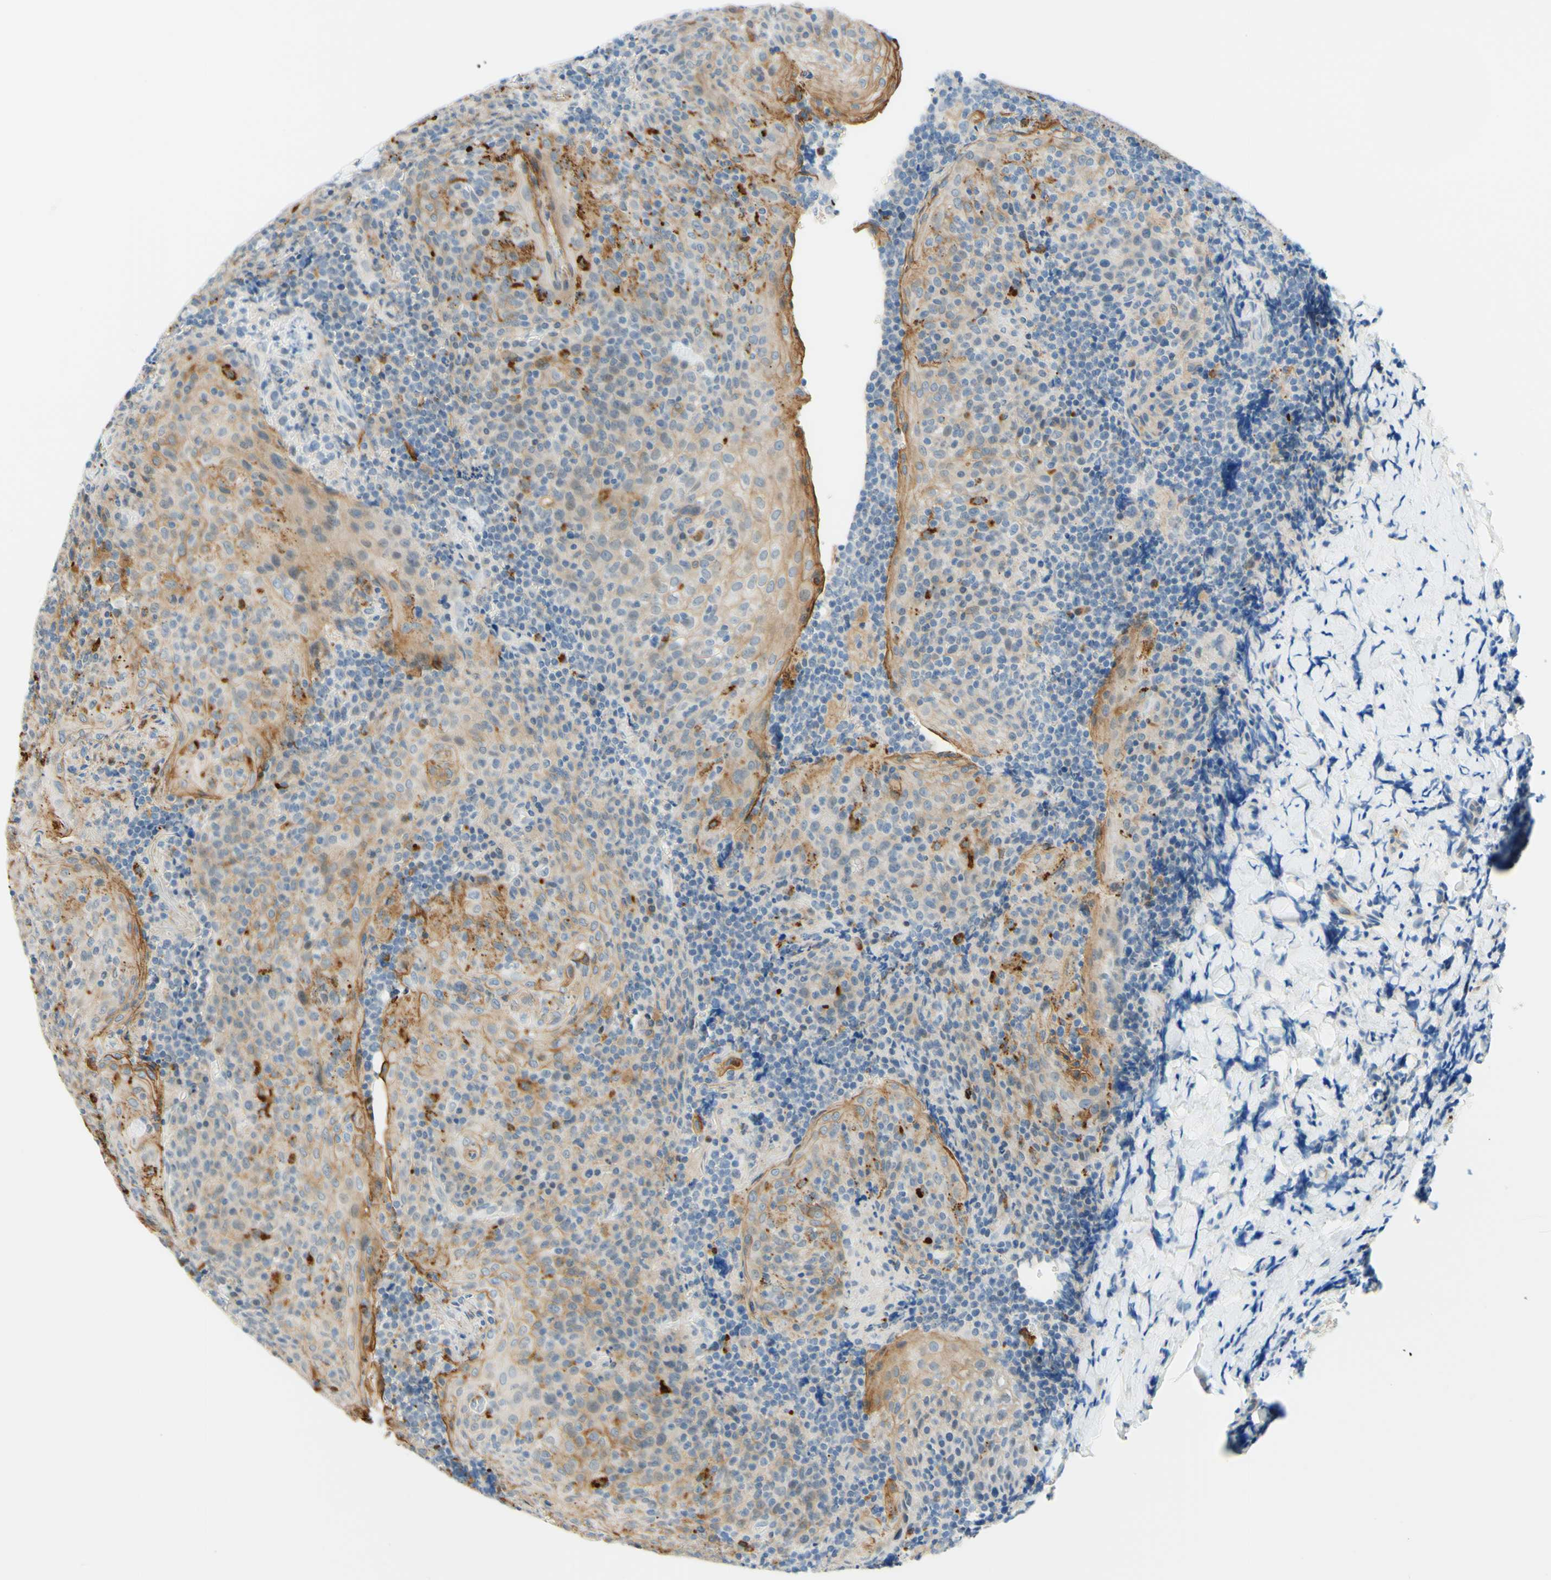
{"staining": {"intensity": "negative", "quantity": "none", "location": "none"}, "tissue": "tonsil", "cell_type": "Germinal center cells", "image_type": "normal", "snomed": [{"axis": "morphology", "description": "Normal tissue, NOS"}, {"axis": "topography", "description": "Tonsil"}], "caption": "High power microscopy photomicrograph of an IHC photomicrograph of unremarkable tonsil, revealing no significant staining in germinal center cells. The staining was performed using DAB (3,3'-diaminobenzidine) to visualize the protein expression in brown, while the nuclei were stained in blue with hematoxylin (Magnification: 20x).", "gene": "TREM2", "patient": {"sex": "male", "age": 17}}